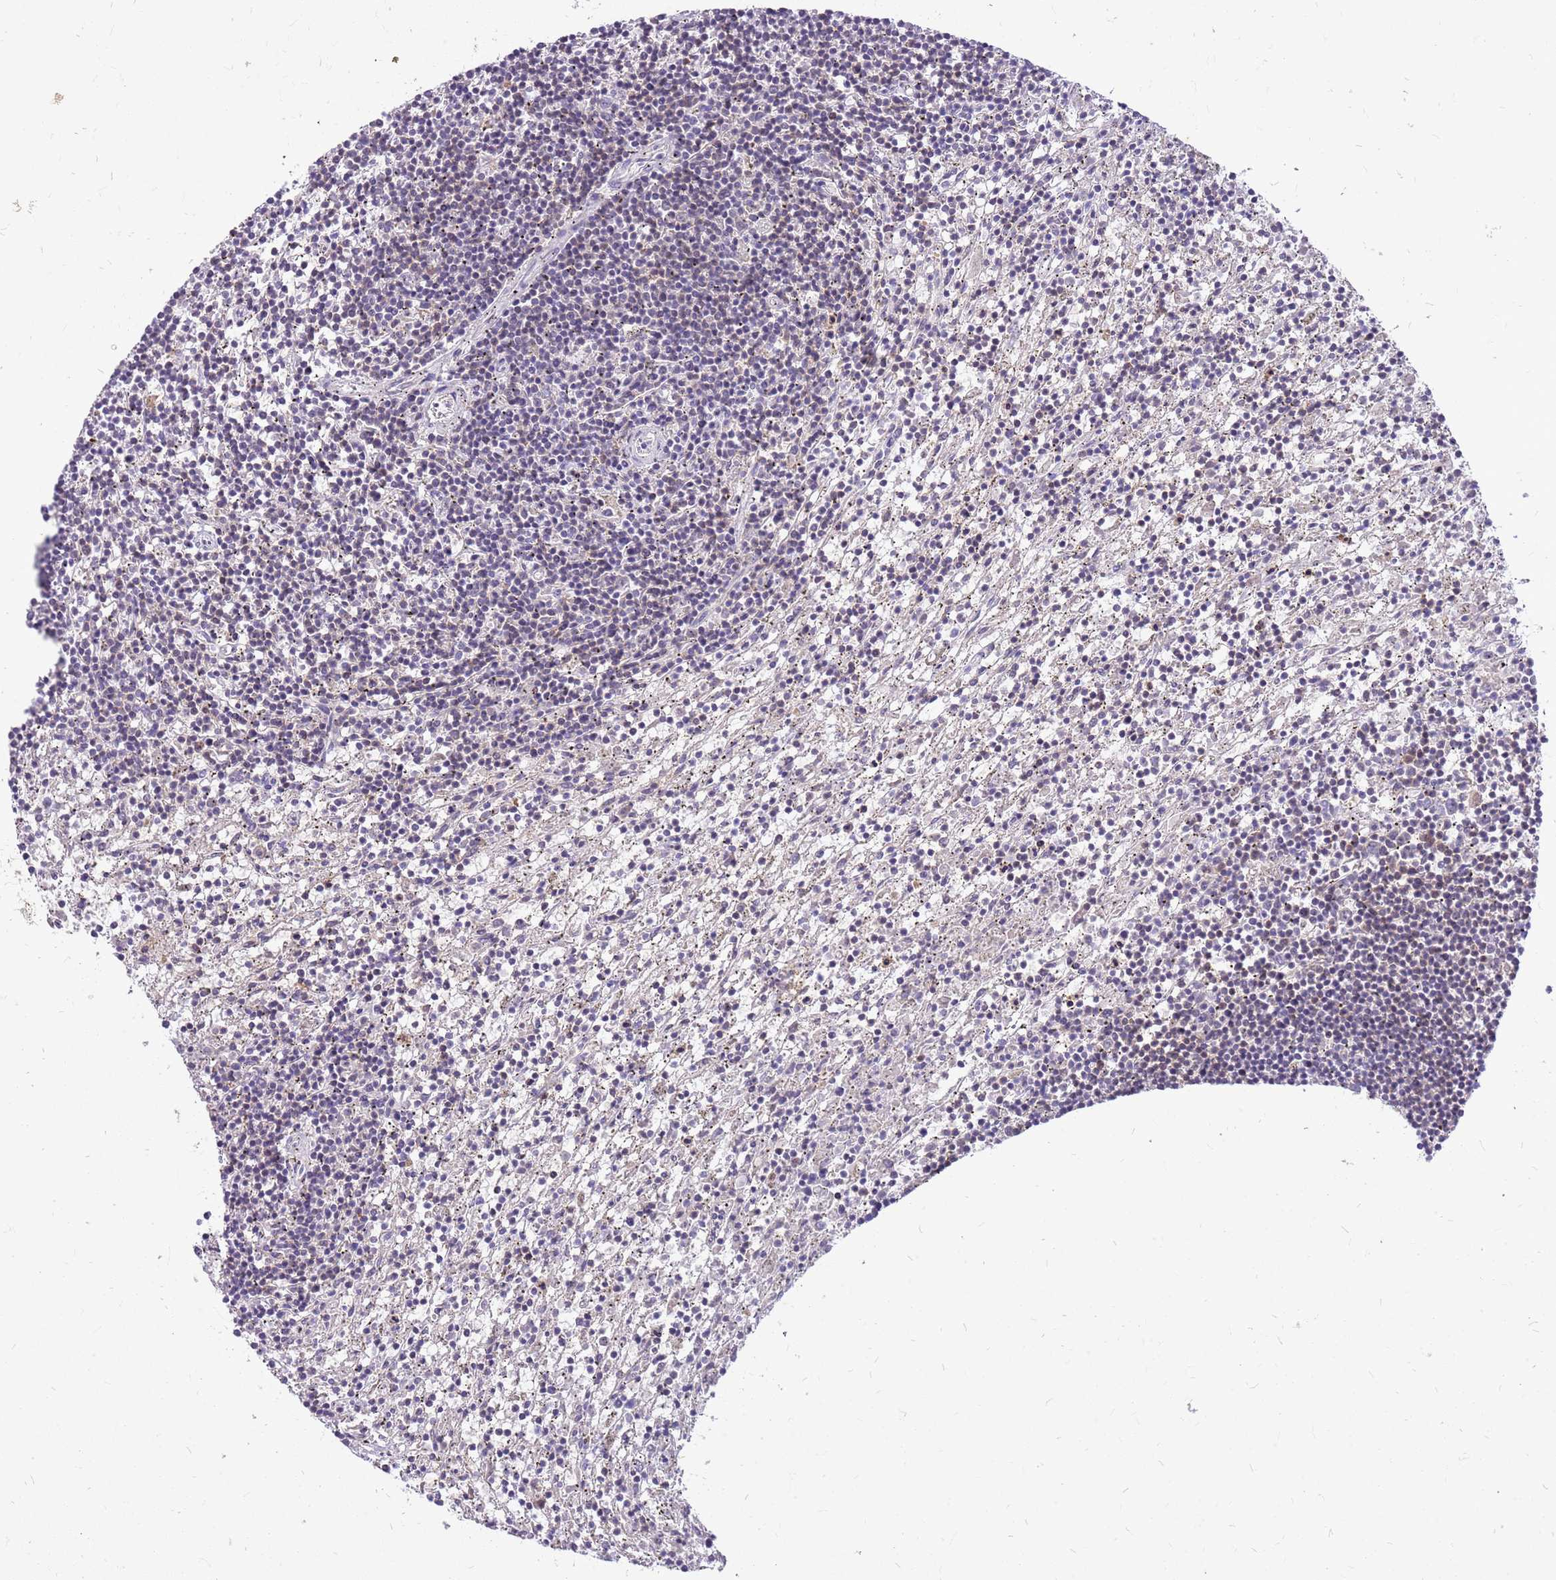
{"staining": {"intensity": "negative", "quantity": "none", "location": "none"}, "tissue": "lymphoma", "cell_type": "Tumor cells", "image_type": "cancer", "snomed": [{"axis": "morphology", "description": "Malignant lymphoma, non-Hodgkin's type, Low grade"}, {"axis": "topography", "description": "Spleen"}], "caption": "High power microscopy micrograph of an immunohistochemistry micrograph of lymphoma, revealing no significant staining in tumor cells.", "gene": "WDR90", "patient": {"sex": "male", "age": 76}}